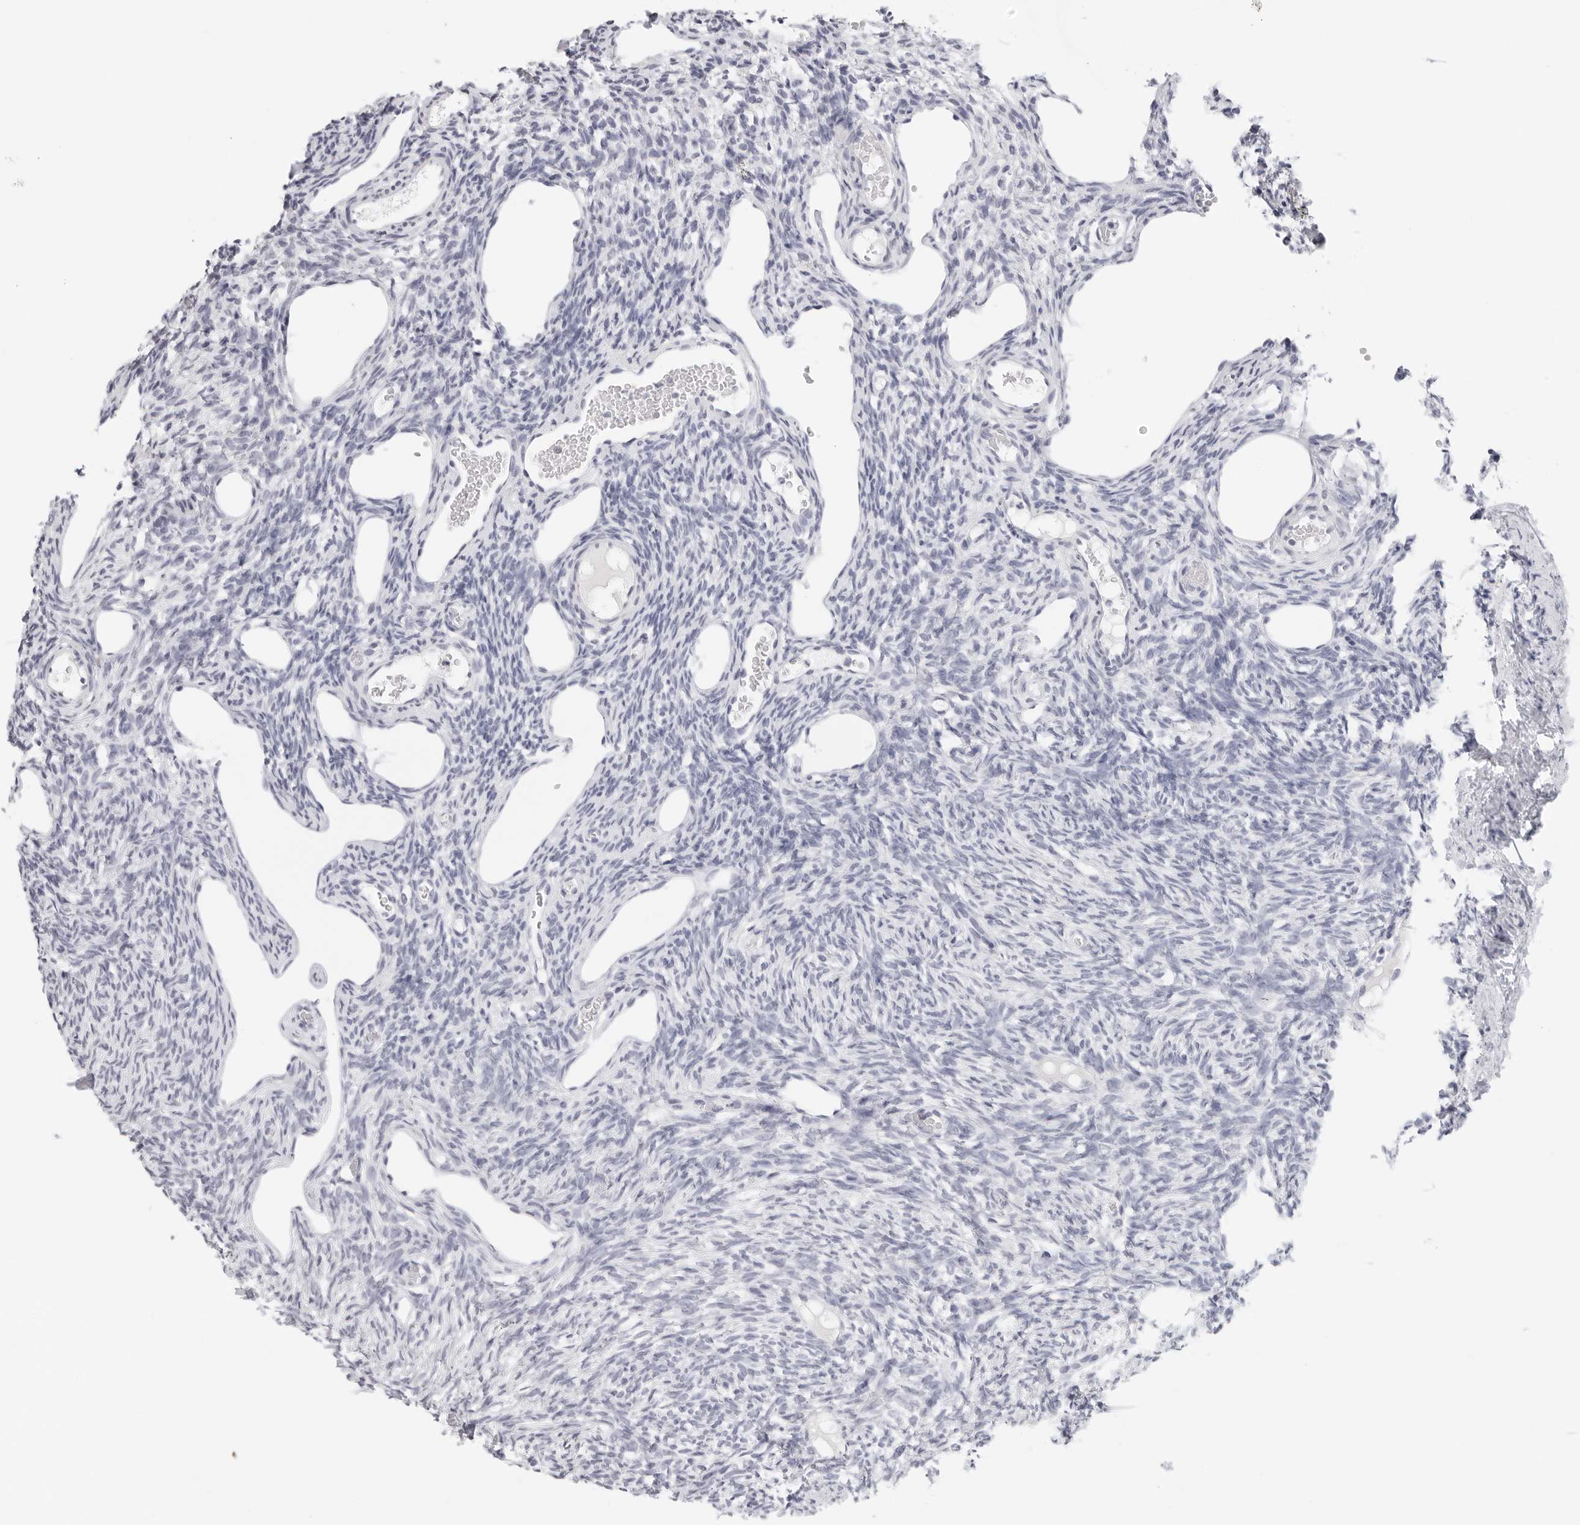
{"staining": {"intensity": "negative", "quantity": "none", "location": "none"}, "tissue": "ovary", "cell_type": "Follicle cells", "image_type": "normal", "snomed": [{"axis": "morphology", "description": "Normal tissue, NOS"}, {"axis": "topography", "description": "Ovary"}], "caption": "IHC of benign ovary exhibits no positivity in follicle cells. (DAB IHC, high magnification).", "gene": "AGMAT", "patient": {"sex": "female", "age": 33}}